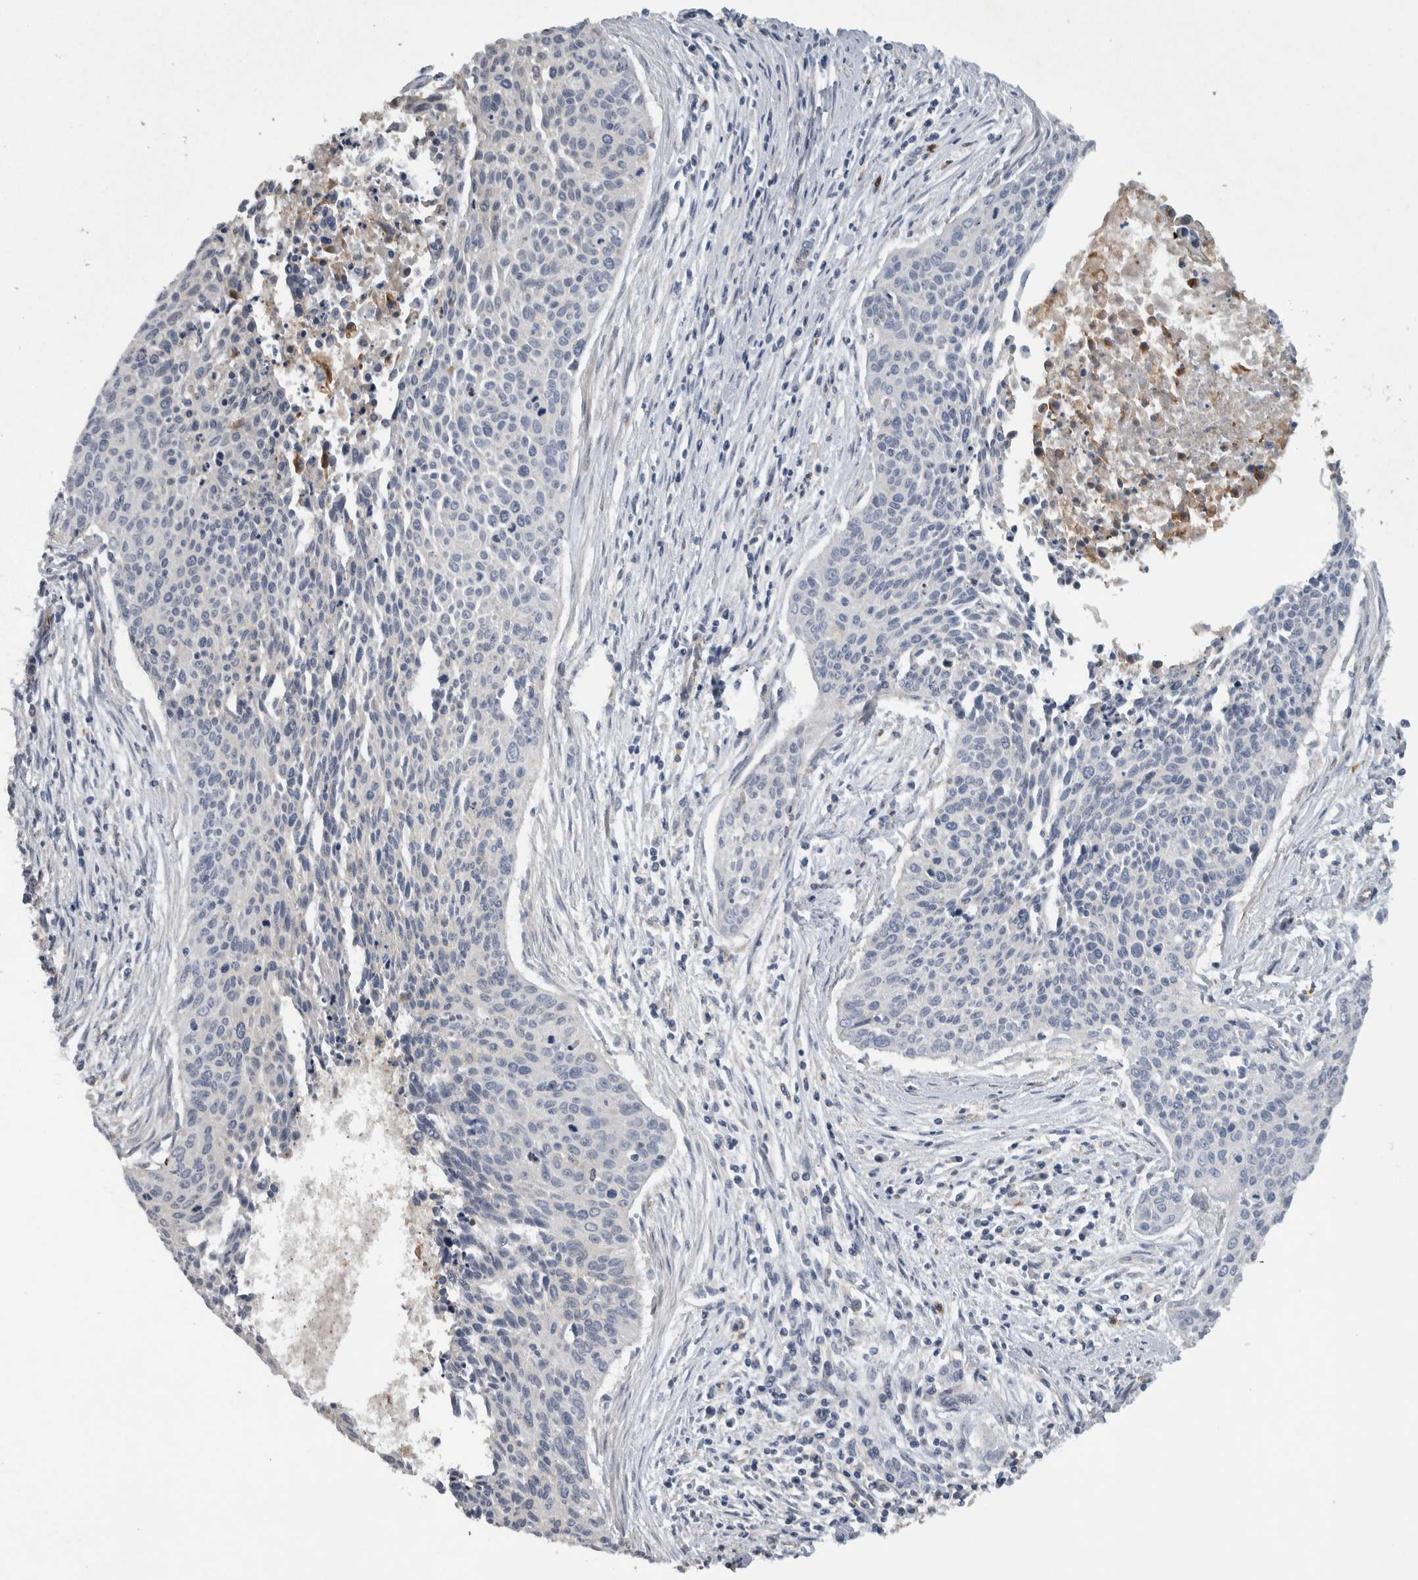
{"staining": {"intensity": "negative", "quantity": "none", "location": "none"}, "tissue": "cervical cancer", "cell_type": "Tumor cells", "image_type": "cancer", "snomed": [{"axis": "morphology", "description": "Squamous cell carcinoma, NOS"}, {"axis": "topography", "description": "Cervix"}], "caption": "Human cervical cancer (squamous cell carcinoma) stained for a protein using IHC displays no staining in tumor cells.", "gene": "NT5C2", "patient": {"sex": "female", "age": 55}}